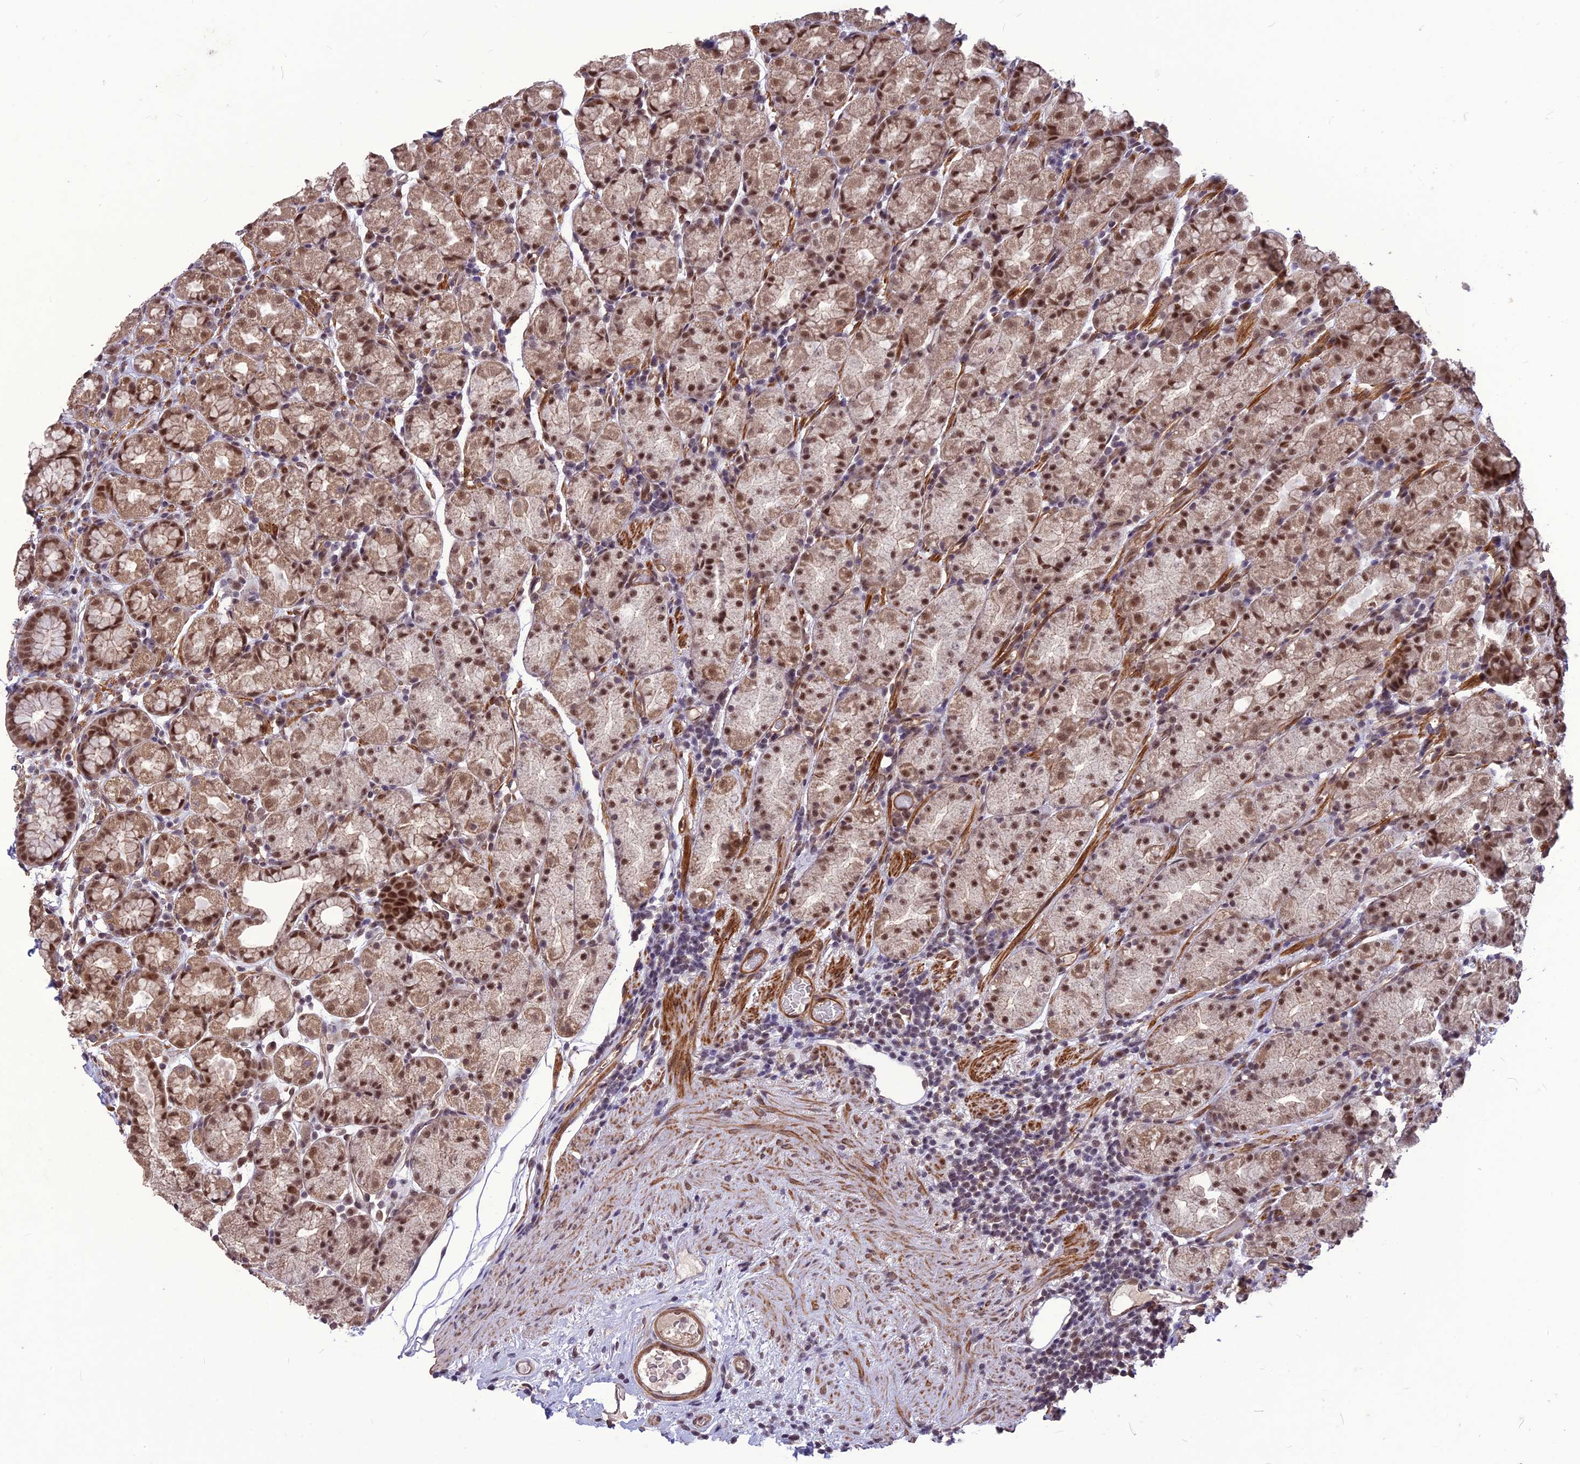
{"staining": {"intensity": "strong", "quantity": ">75%", "location": "nuclear"}, "tissue": "stomach", "cell_type": "Glandular cells", "image_type": "normal", "snomed": [{"axis": "morphology", "description": "Normal tissue, NOS"}, {"axis": "topography", "description": "Stomach, upper"}, {"axis": "topography", "description": "Stomach, lower"}, {"axis": "topography", "description": "Small intestine"}], "caption": "Immunohistochemistry photomicrograph of unremarkable human stomach stained for a protein (brown), which exhibits high levels of strong nuclear staining in about >75% of glandular cells.", "gene": "DIS3", "patient": {"sex": "male", "age": 68}}